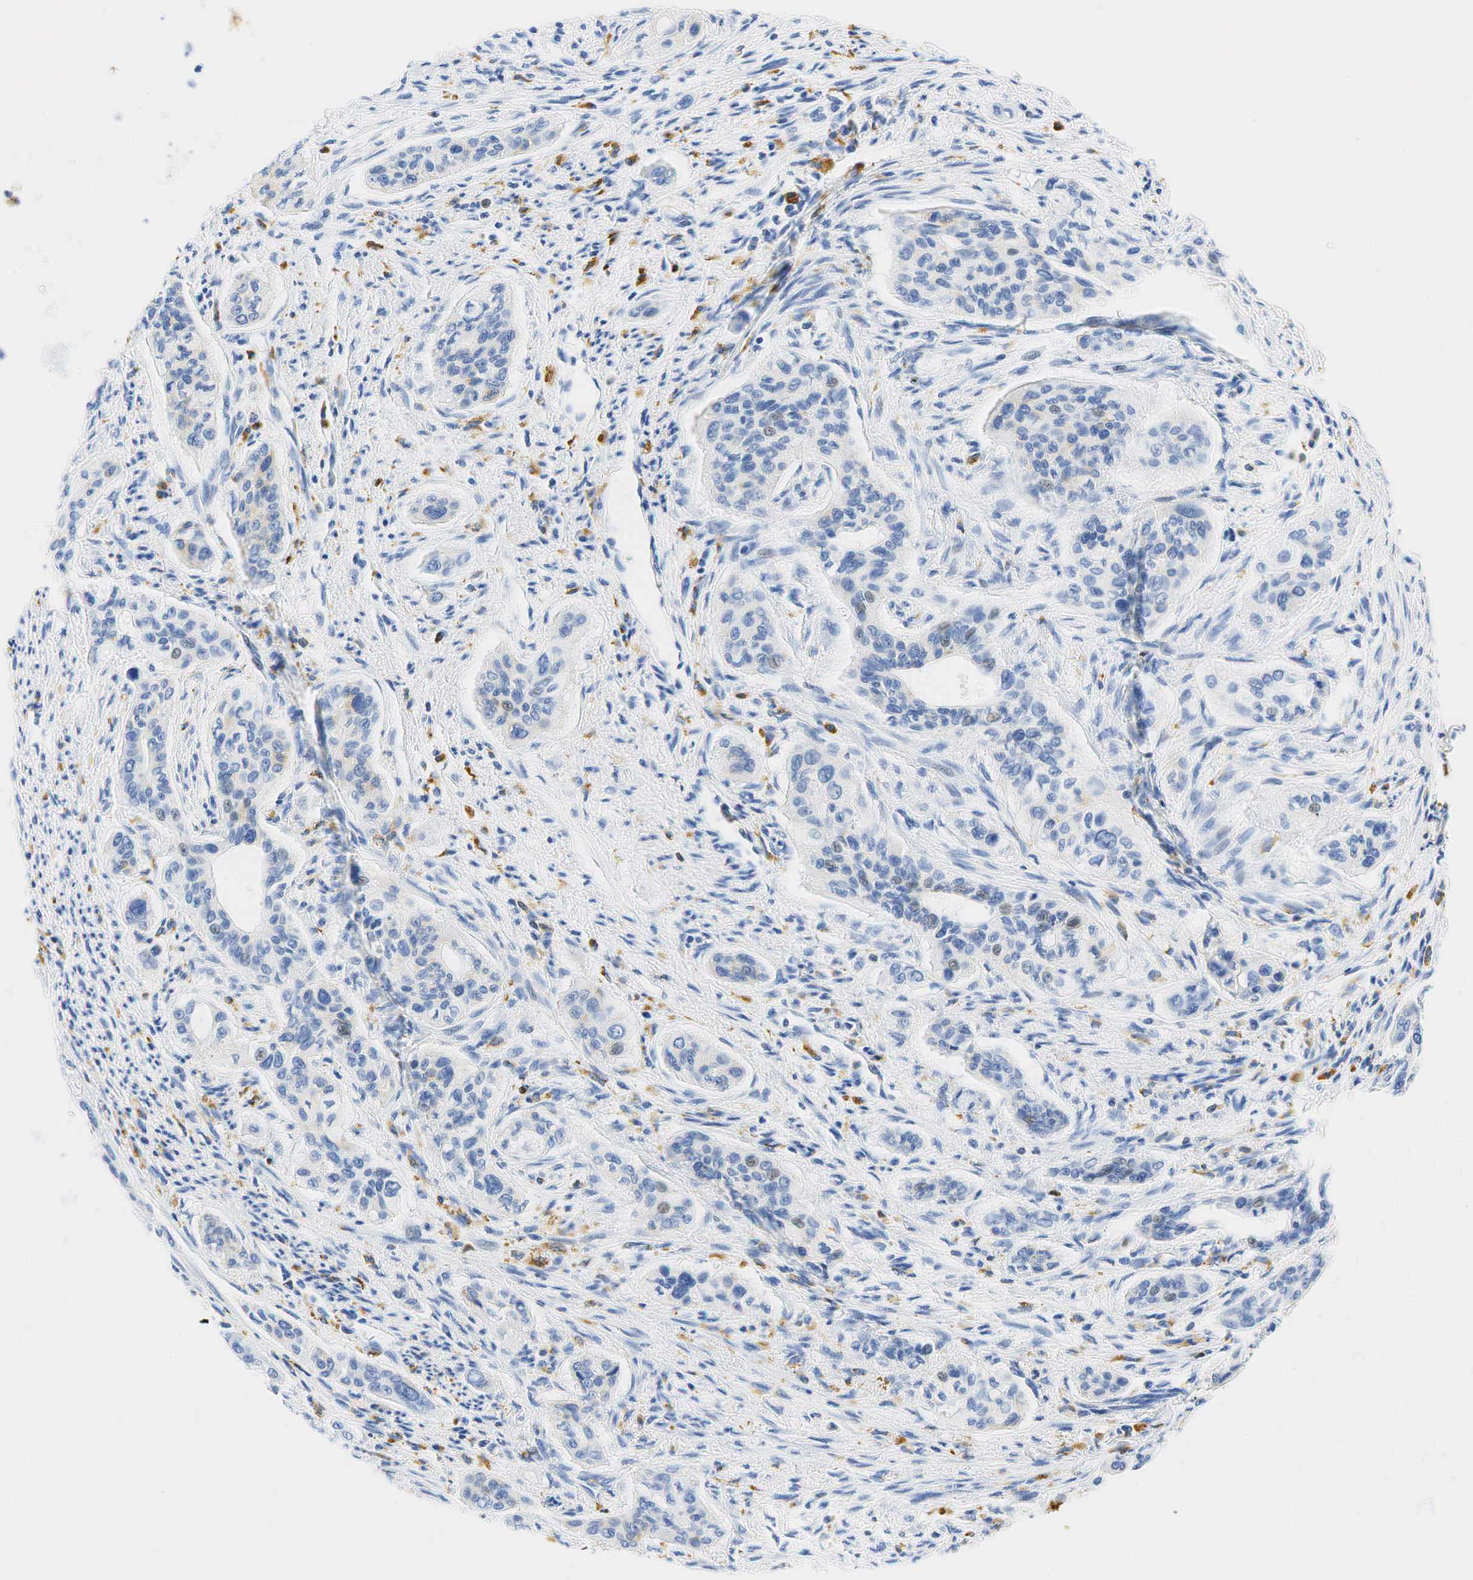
{"staining": {"intensity": "weak", "quantity": "<25%", "location": "nuclear"}, "tissue": "pancreatic cancer", "cell_type": "Tumor cells", "image_type": "cancer", "snomed": [{"axis": "morphology", "description": "Adenocarcinoma, NOS"}, {"axis": "topography", "description": "Pancreas"}], "caption": "There is no significant expression in tumor cells of pancreatic cancer (adenocarcinoma). (DAB immunohistochemistry (IHC) visualized using brightfield microscopy, high magnification).", "gene": "CD68", "patient": {"sex": "male", "age": 77}}